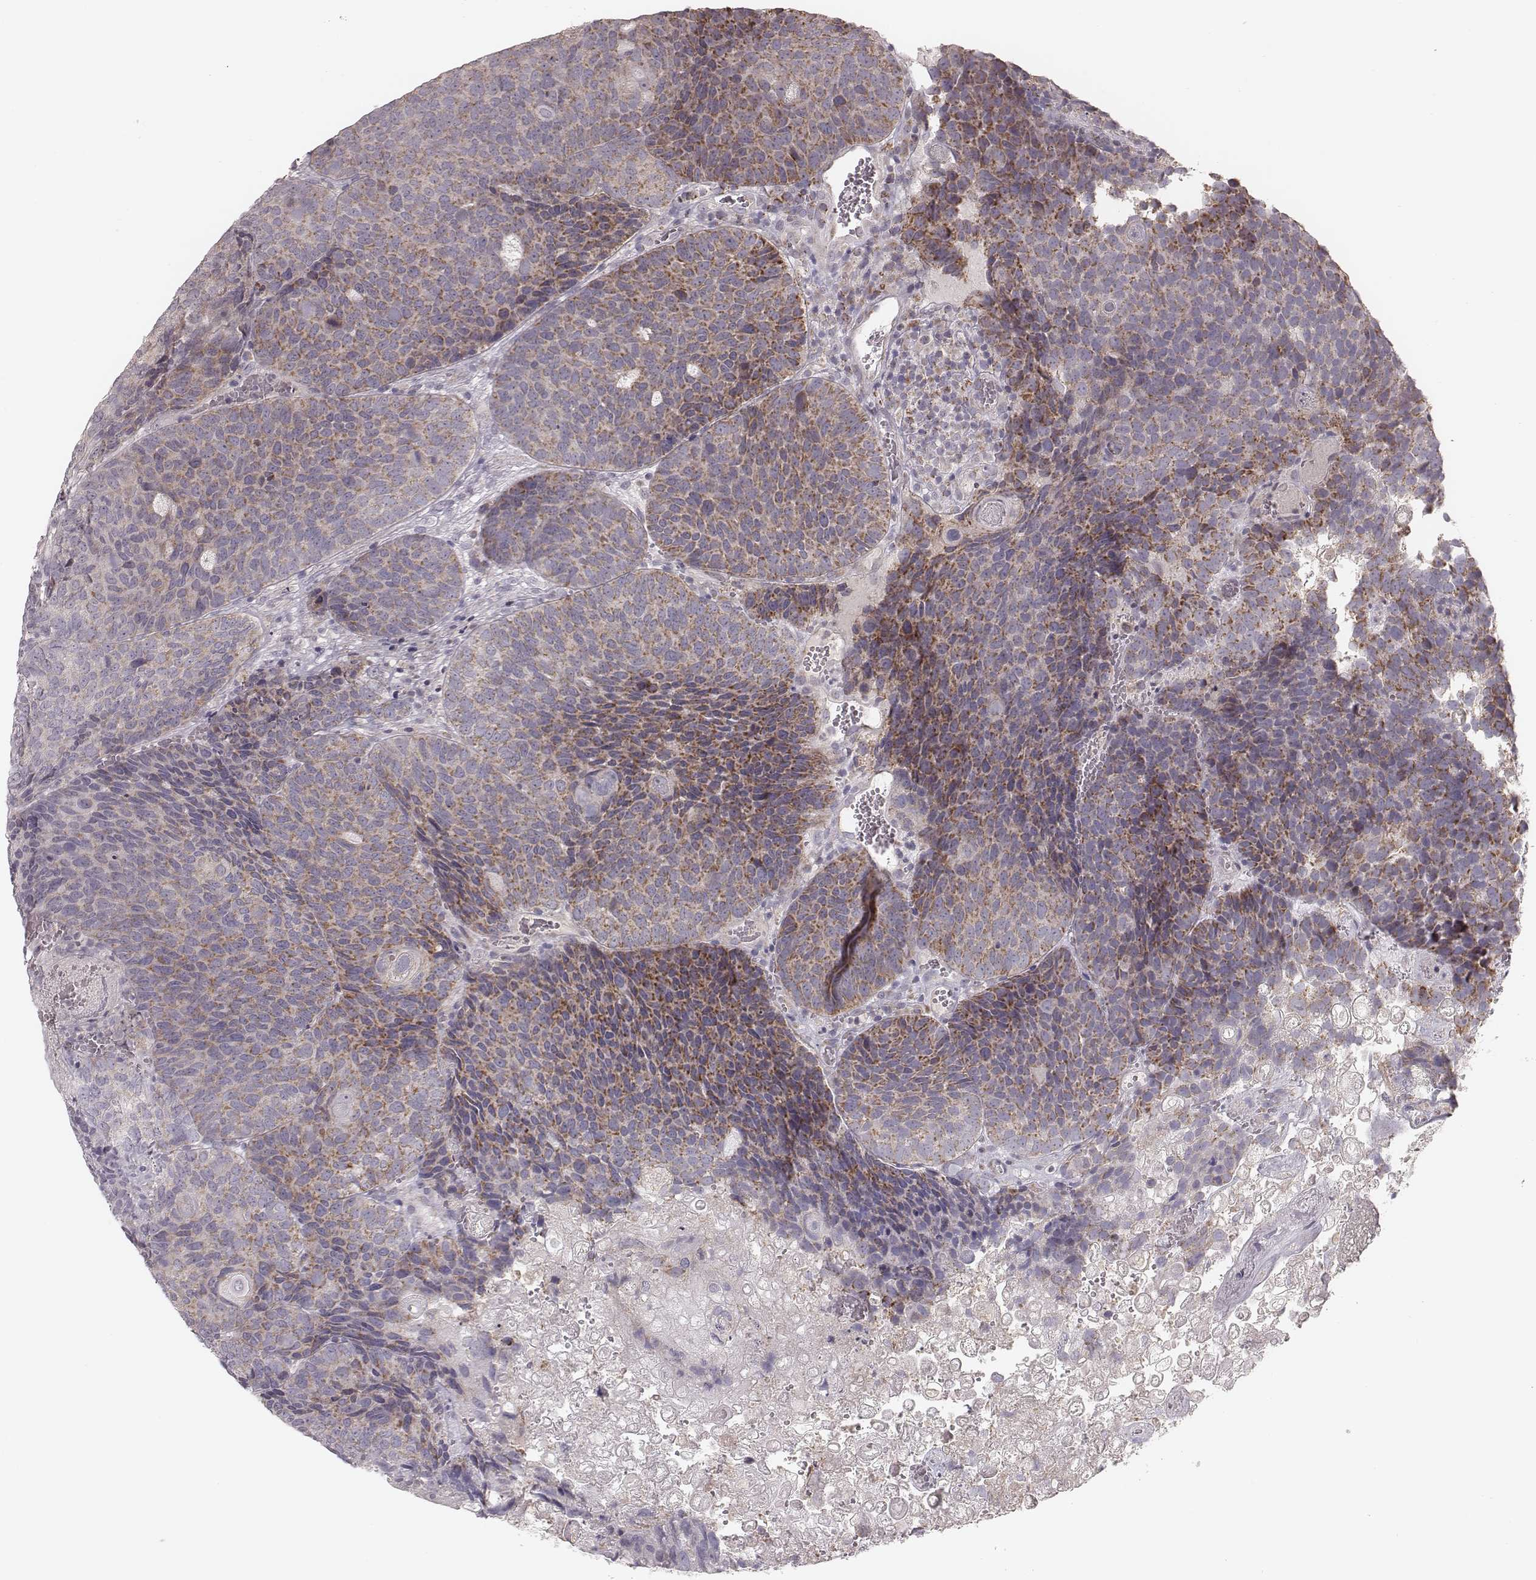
{"staining": {"intensity": "moderate", "quantity": "25%-75%", "location": "cytoplasmic/membranous"}, "tissue": "urothelial cancer", "cell_type": "Tumor cells", "image_type": "cancer", "snomed": [{"axis": "morphology", "description": "Urothelial carcinoma, Low grade"}, {"axis": "topography", "description": "Urinary bladder"}], "caption": "High-power microscopy captured an immunohistochemistry image of low-grade urothelial carcinoma, revealing moderate cytoplasmic/membranous staining in approximately 25%-75% of tumor cells.", "gene": "MRPS27", "patient": {"sex": "female", "age": 62}}